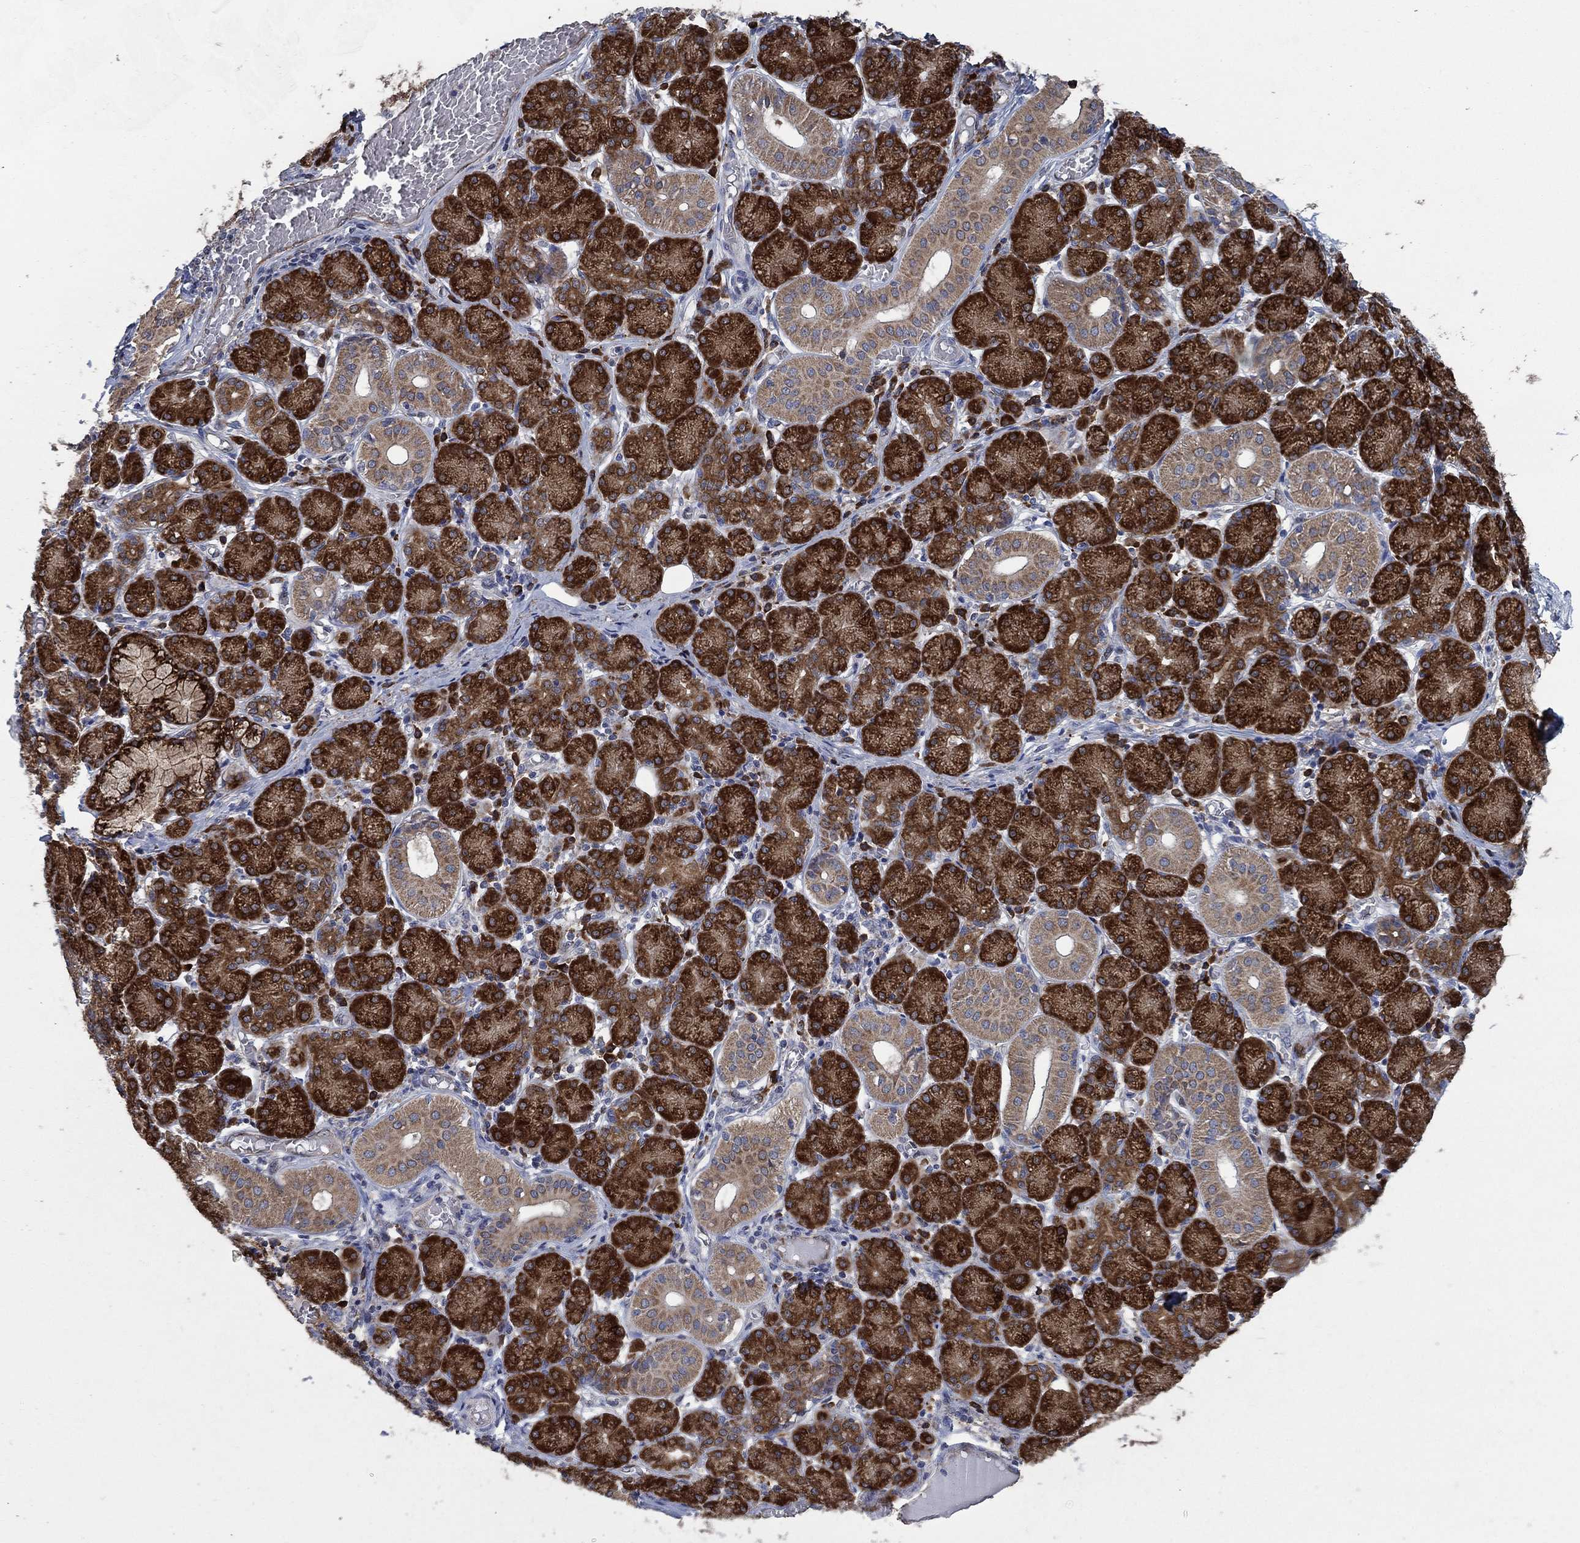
{"staining": {"intensity": "strong", "quantity": ">75%", "location": "cytoplasmic/membranous"}, "tissue": "salivary gland", "cell_type": "Glandular cells", "image_type": "normal", "snomed": [{"axis": "morphology", "description": "Normal tissue, NOS"}, {"axis": "topography", "description": "Salivary gland"}, {"axis": "topography", "description": "Peripheral nerve tissue"}], "caption": "Immunohistochemistry (IHC) photomicrograph of unremarkable salivary gland stained for a protein (brown), which reveals high levels of strong cytoplasmic/membranous expression in about >75% of glandular cells.", "gene": "HID1", "patient": {"sex": "female", "age": 24}}